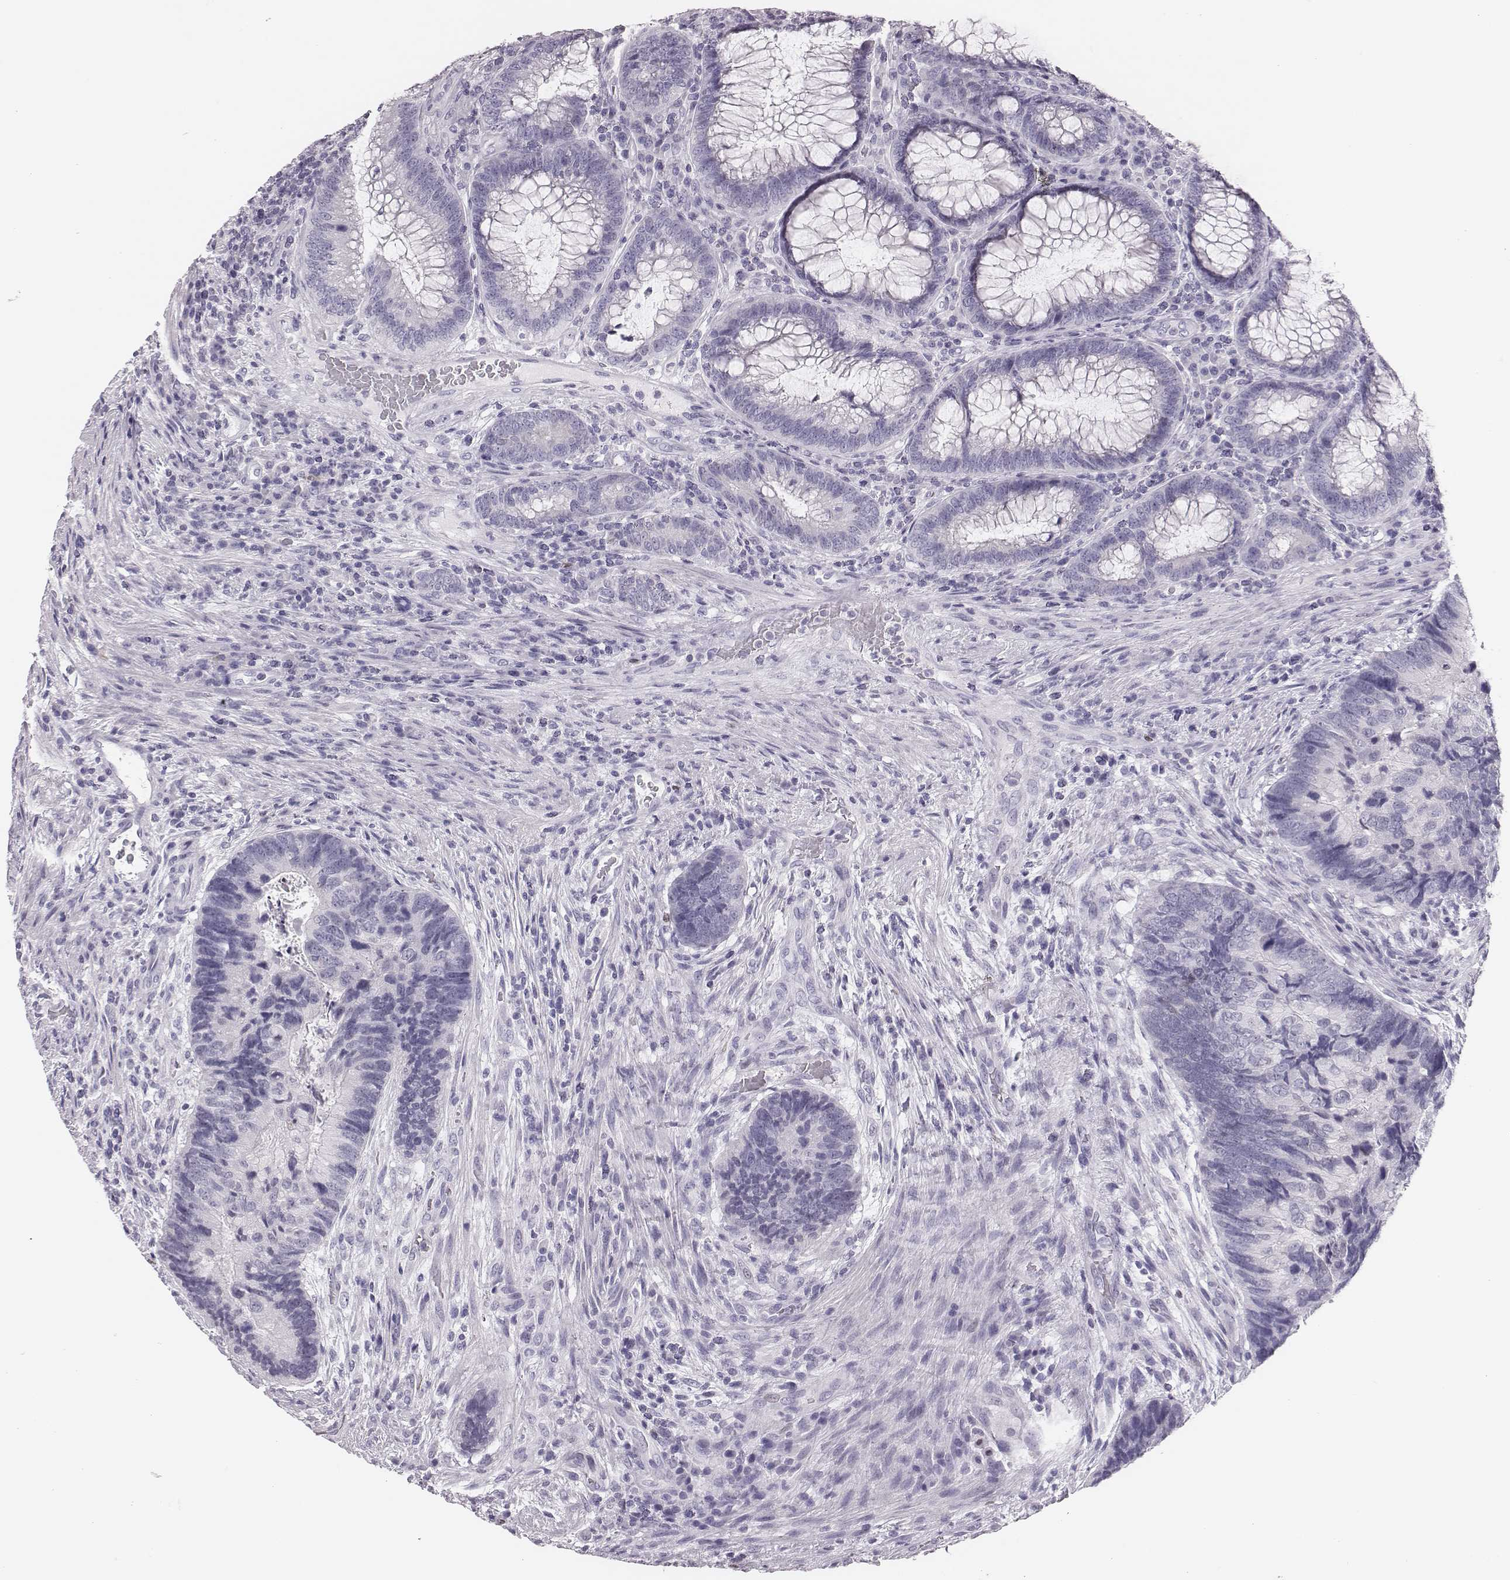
{"staining": {"intensity": "negative", "quantity": "none", "location": "none"}, "tissue": "colorectal cancer", "cell_type": "Tumor cells", "image_type": "cancer", "snomed": [{"axis": "morphology", "description": "Adenocarcinoma, NOS"}, {"axis": "topography", "description": "Colon"}], "caption": "Protein analysis of colorectal adenocarcinoma reveals no significant staining in tumor cells.", "gene": "H1-6", "patient": {"sex": "female", "age": 67}}